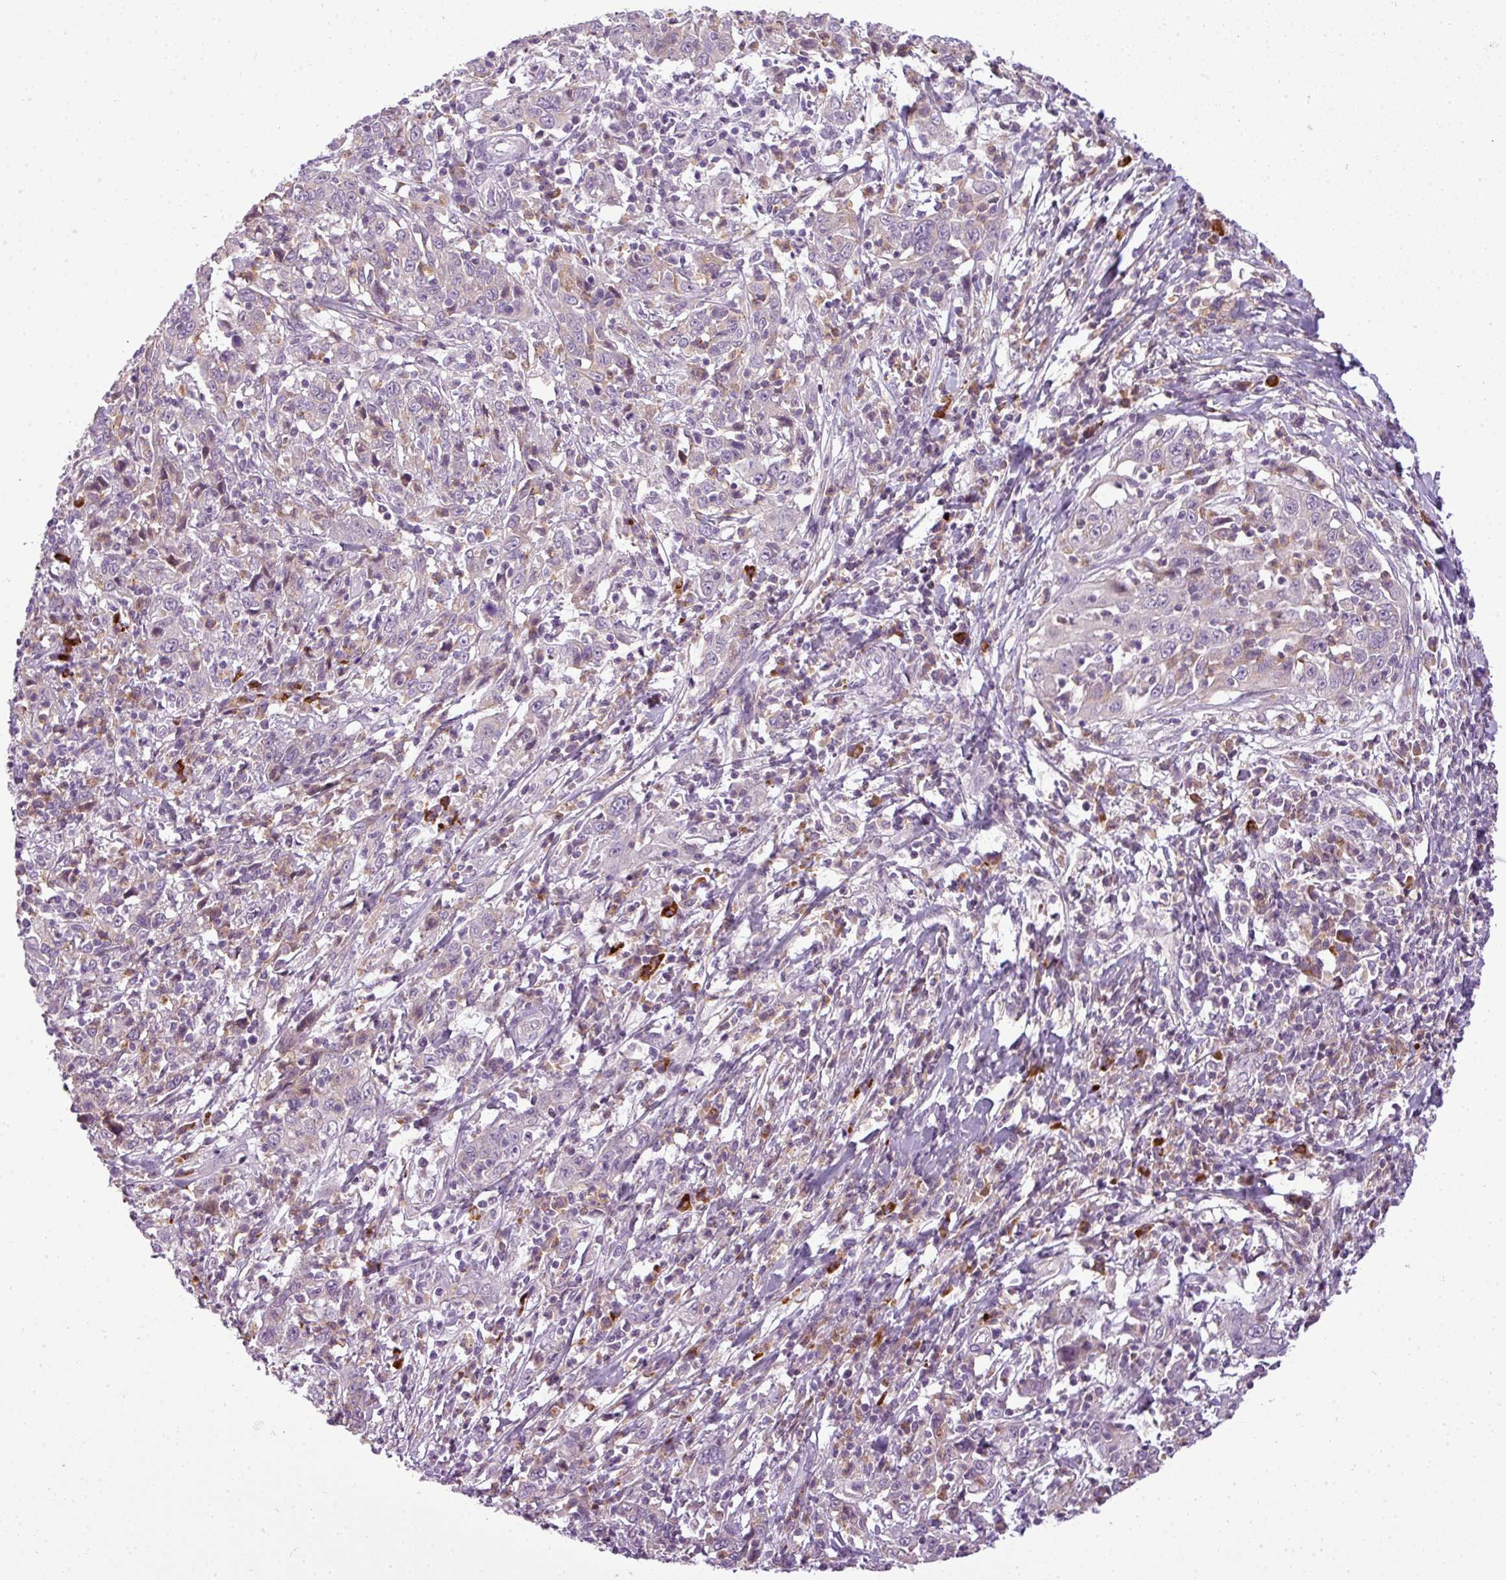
{"staining": {"intensity": "weak", "quantity": "<25%", "location": "cytoplasmic/membranous"}, "tissue": "cervical cancer", "cell_type": "Tumor cells", "image_type": "cancer", "snomed": [{"axis": "morphology", "description": "Squamous cell carcinoma, NOS"}, {"axis": "topography", "description": "Cervix"}], "caption": "High magnification brightfield microscopy of cervical squamous cell carcinoma stained with DAB (3,3'-diaminobenzidine) (brown) and counterstained with hematoxylin (blue): tumor cells show no significant staining. The staining is performed using DAB (3,3'-diaminobenzidine) brown chromogen with nuclei counter-stained in using hematoxylin.", "gene": "C4B", "patient": {"sex": "female", "age": 46}}